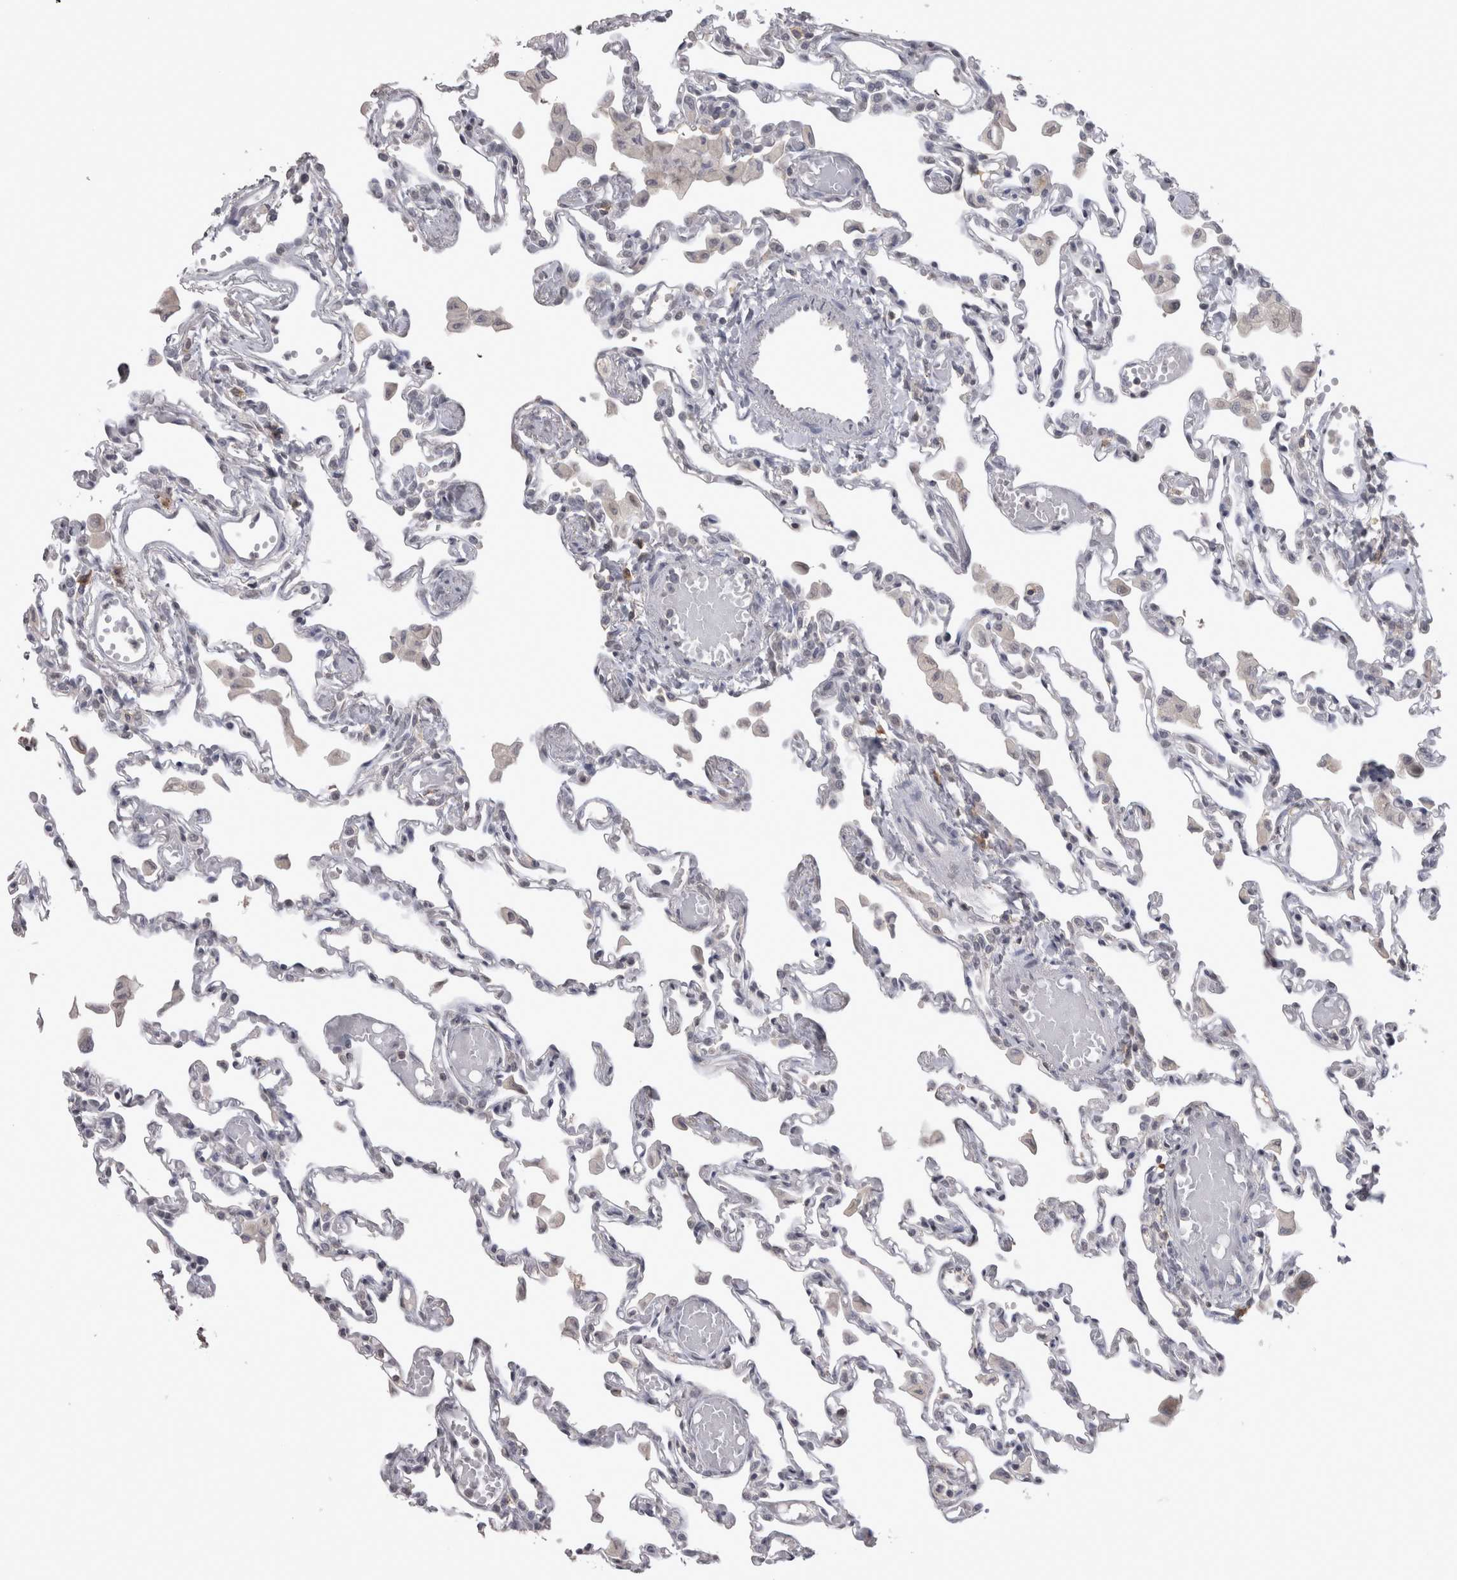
{"staining": {"intensity": "negative", "quantity": "none", "location": "none"}, "tissue": "lung", "cell_type": "Alveolar cells", "image_type": "normal", "snomed": [{"axis": "morphology", "description": "Normal tissue, NOS"}, {"axis": "topography", "description": "Bronchus"}, {"axis": "topography", "description": "Lung"}], "caption": "The immunohistochemistry (IHC) histopathology image has no significant staining in alveolar cells of lung.", "gene": "LAX1", "patient": {"sex": "female", "age": 49}}